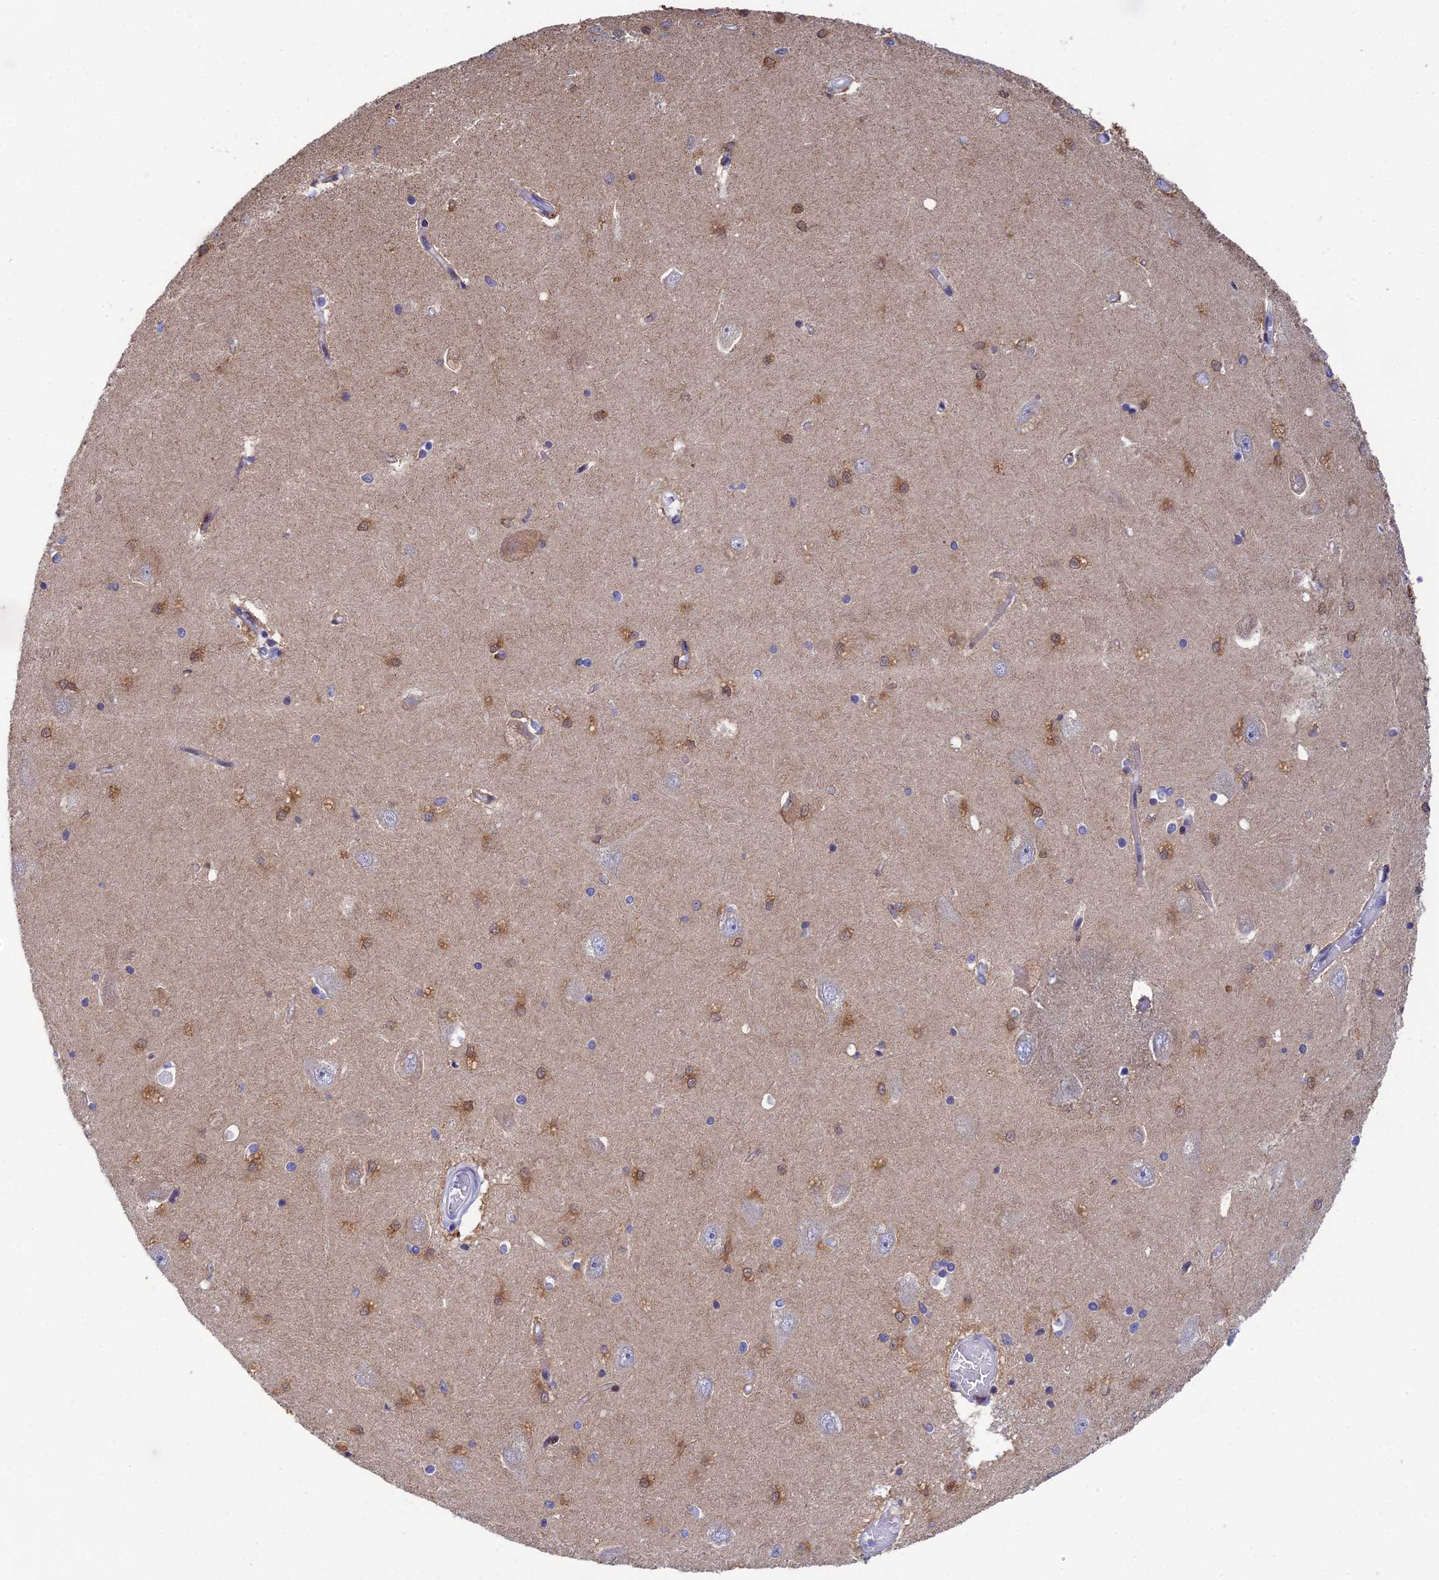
{"staining": {"intensity": "strong", "quantity": "25%-75%", "location": "cytoplasmic/membranous,nuclear"}, "tissue": "hippocampus", "cell_type": "Glial cells", "image_type": "normal", "snomed": [{"axis": "morphology", "description": "Normal tissue, NOS"}, {"axis": "topography", "description": "Hippocampus"}], "caption": "Glial cells demonstrate strong cytoplasmic/membranous,nuclear positivity in about 25%-75% of cells in normal hippocampus.", "gene": "ELOA2", "patient": {"sex": "male", "age": 45}}